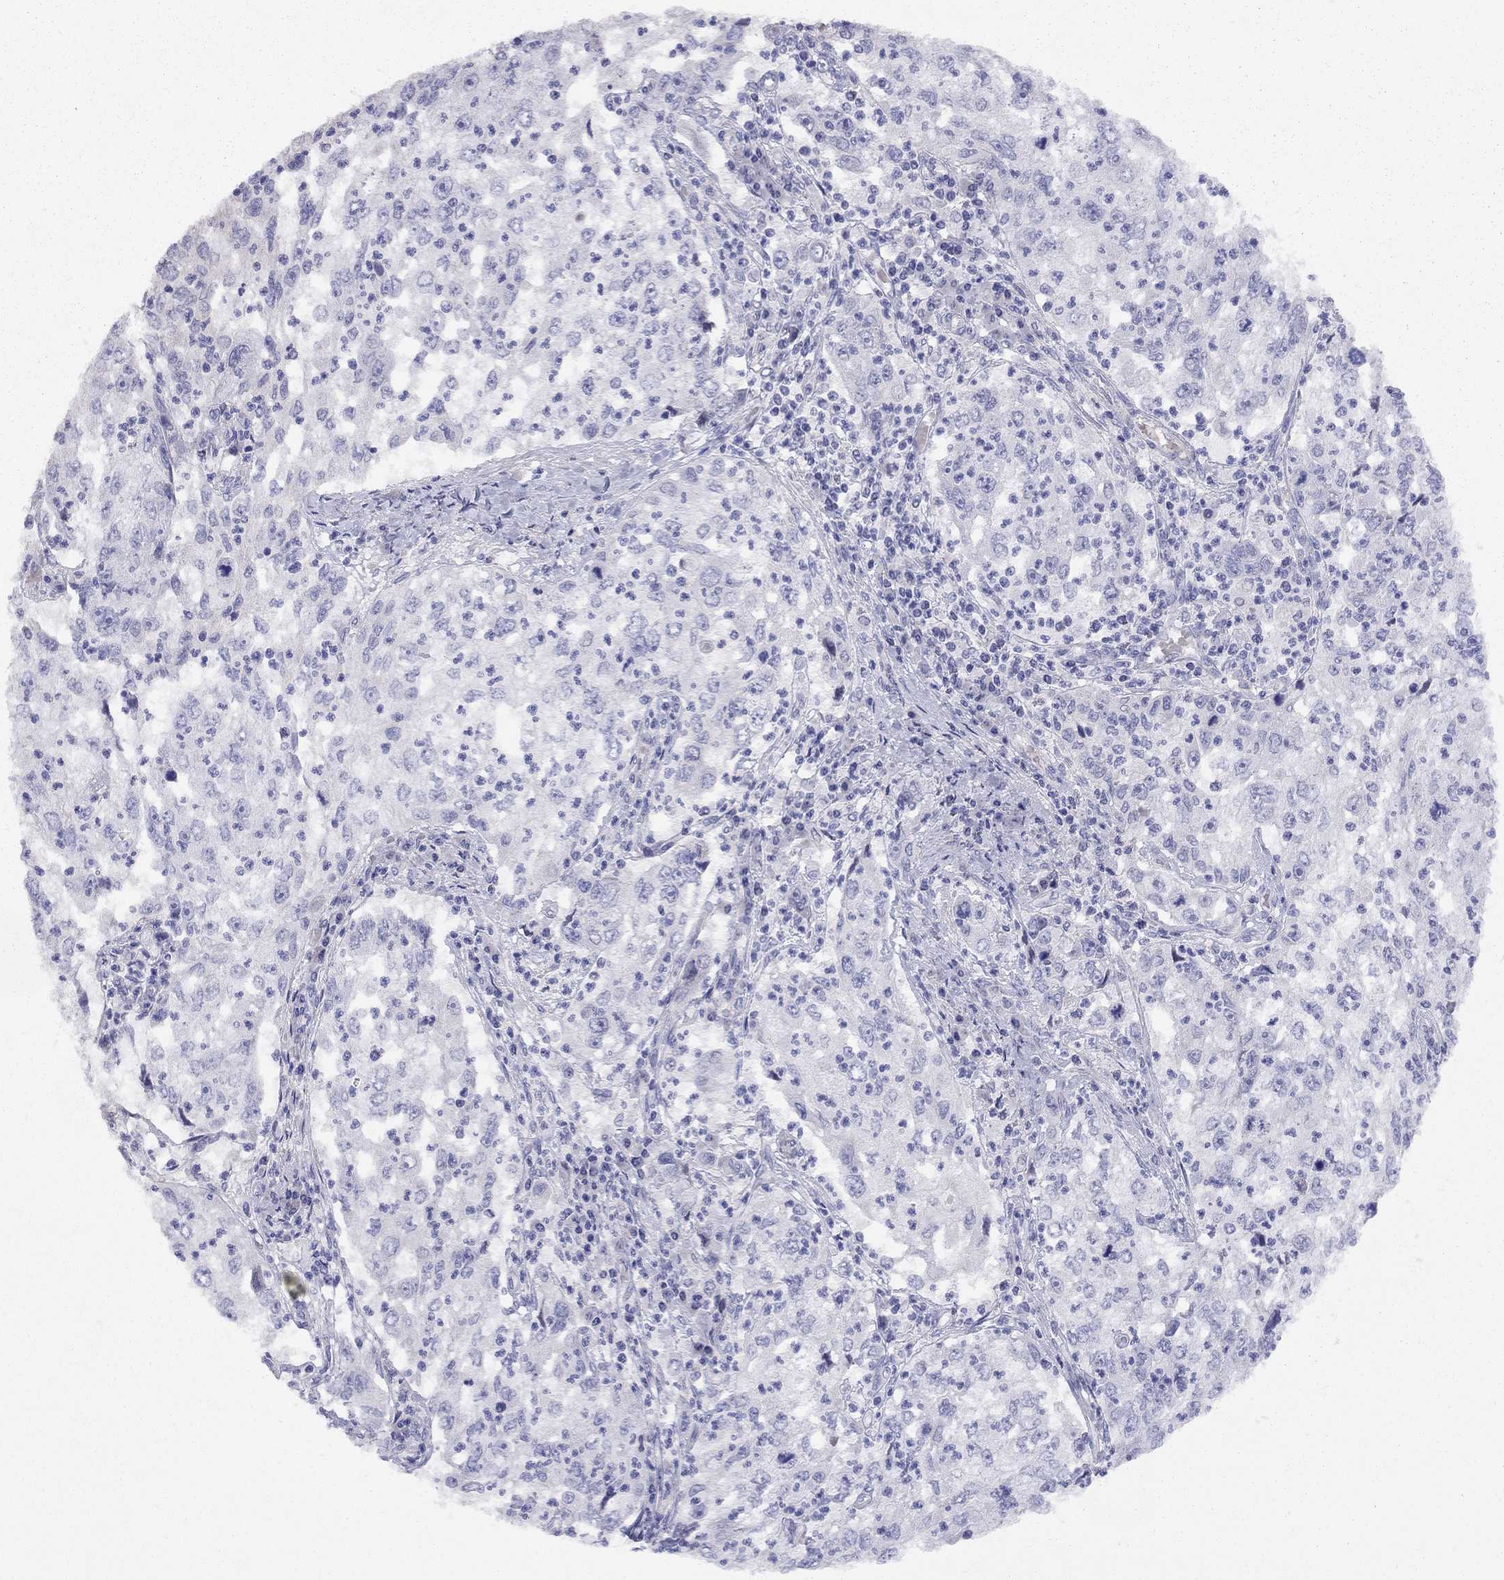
{"staining": {"intensity": "negative", "quantity": "none", "location": "none"}, "tissue": "cervical cancer", "cell_type": "Tumor cells", "image_type": "cancer", "snomed": [{"axis": "morphology", "description": "Squamous cell carcinoma, NOS"}, {"axis": "topography", "description": "Cervix"}], "caption": "Tumor cells show no significant positivity in cervical squamous cell carcinoma. (Brightfield microscopy of DAB IHC at high magnification).", "gene": "SYTL2", "patient": {"sex": "female", "age": 36}}